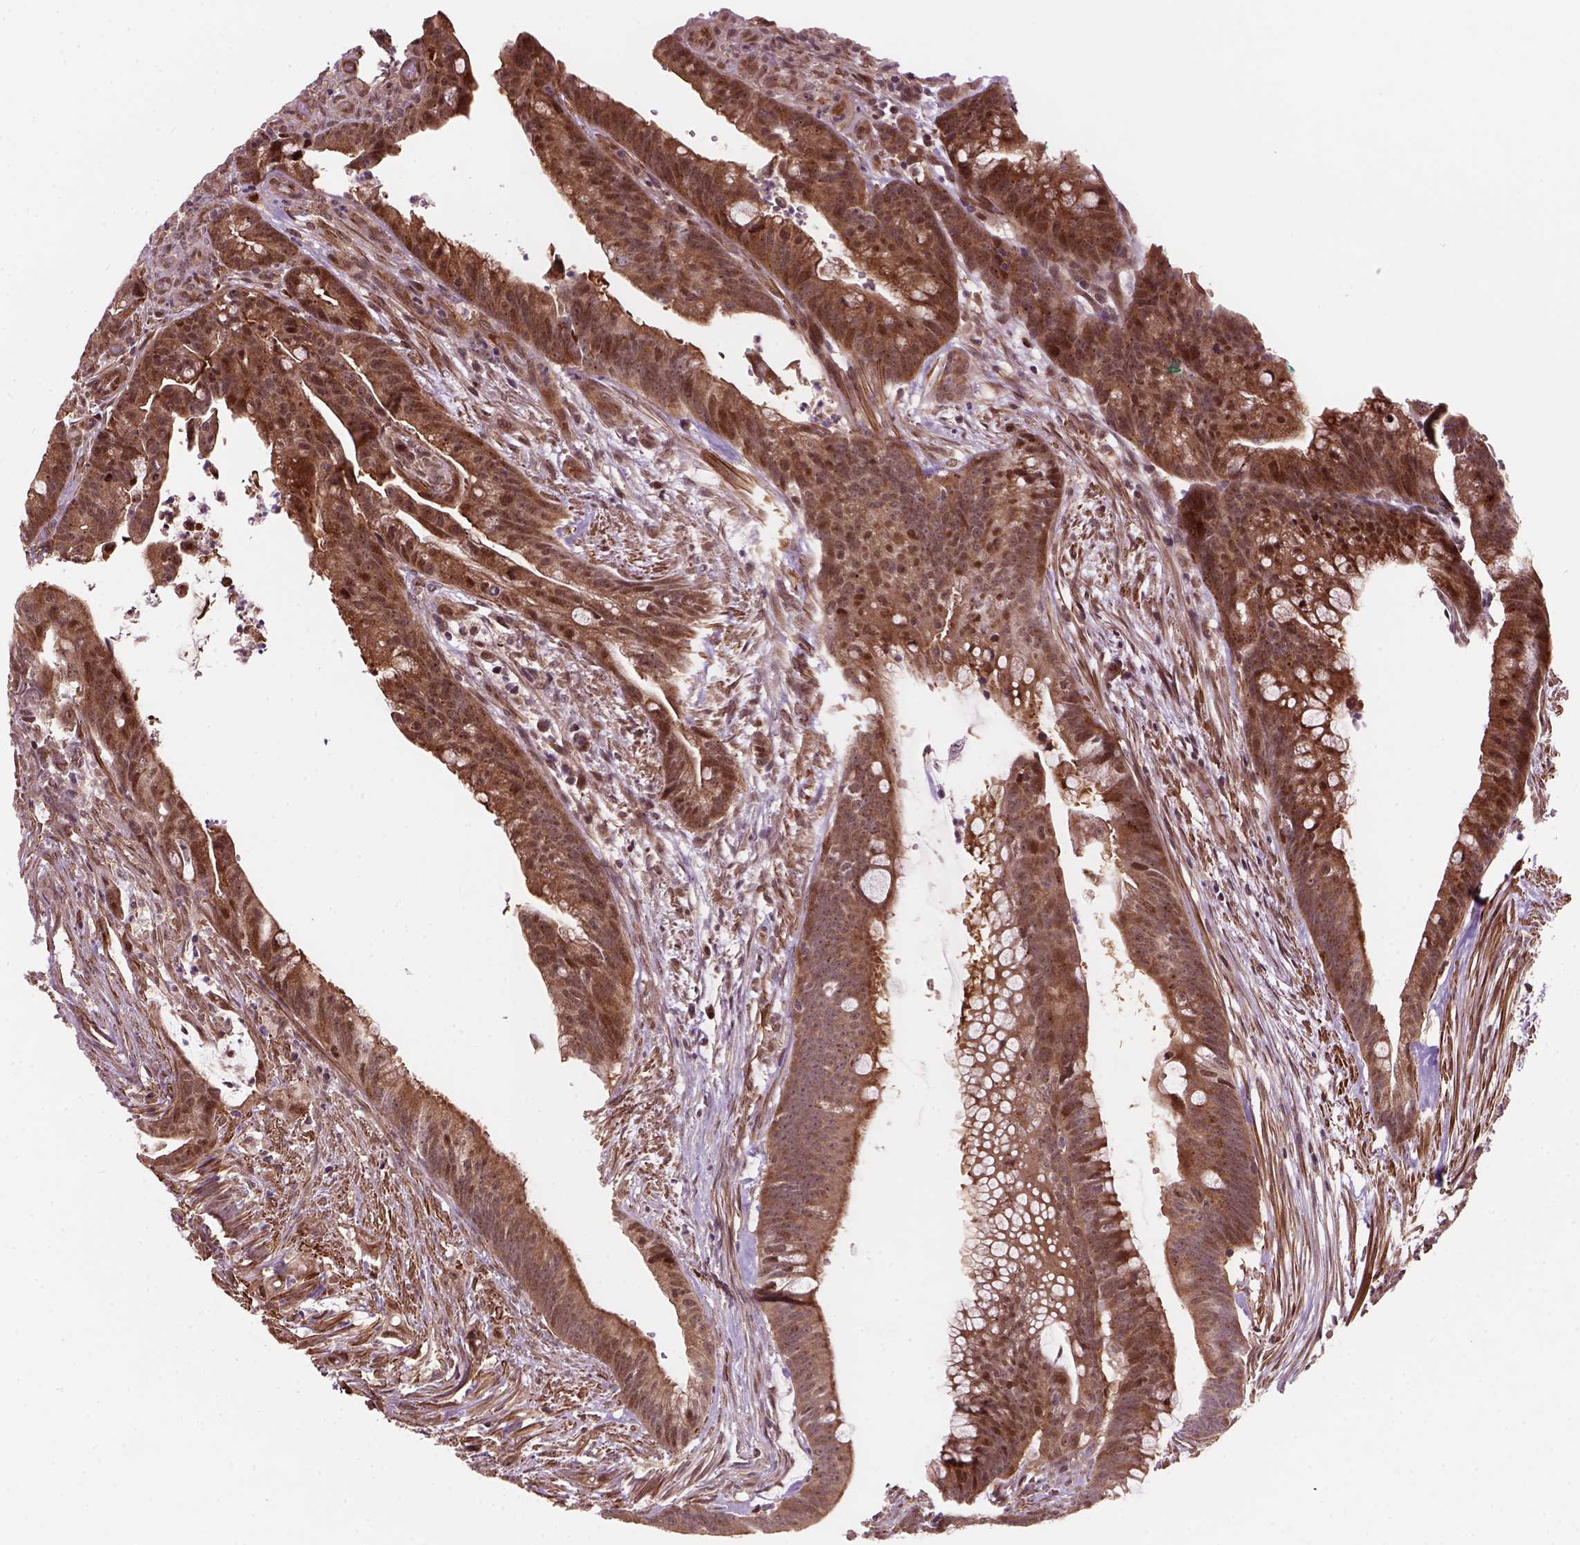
{"staining": {"intensity": "moderate", "quantity": "25%-75%", "location": "cytoplasmic/membranous,nuclear"}, "tissue": "colorectal cancer", "cell_type": "Tumor cells", "image_type": "cancer", "snomed": [{"axis": "morphology", "description": "Adenocarcinoma, NOS"}, {"axis": "topography", "description": "Colon"}], "caption": "Immunohistochemical staining of human colorectal adenocarcinoma reveals medium levels of moderate cytoplasmic/membranous and nuclear protein expression in about 25%-75% of tumor cells.", "gene": "PSMD11", "patient": {"sex": "male", "age": 62}}